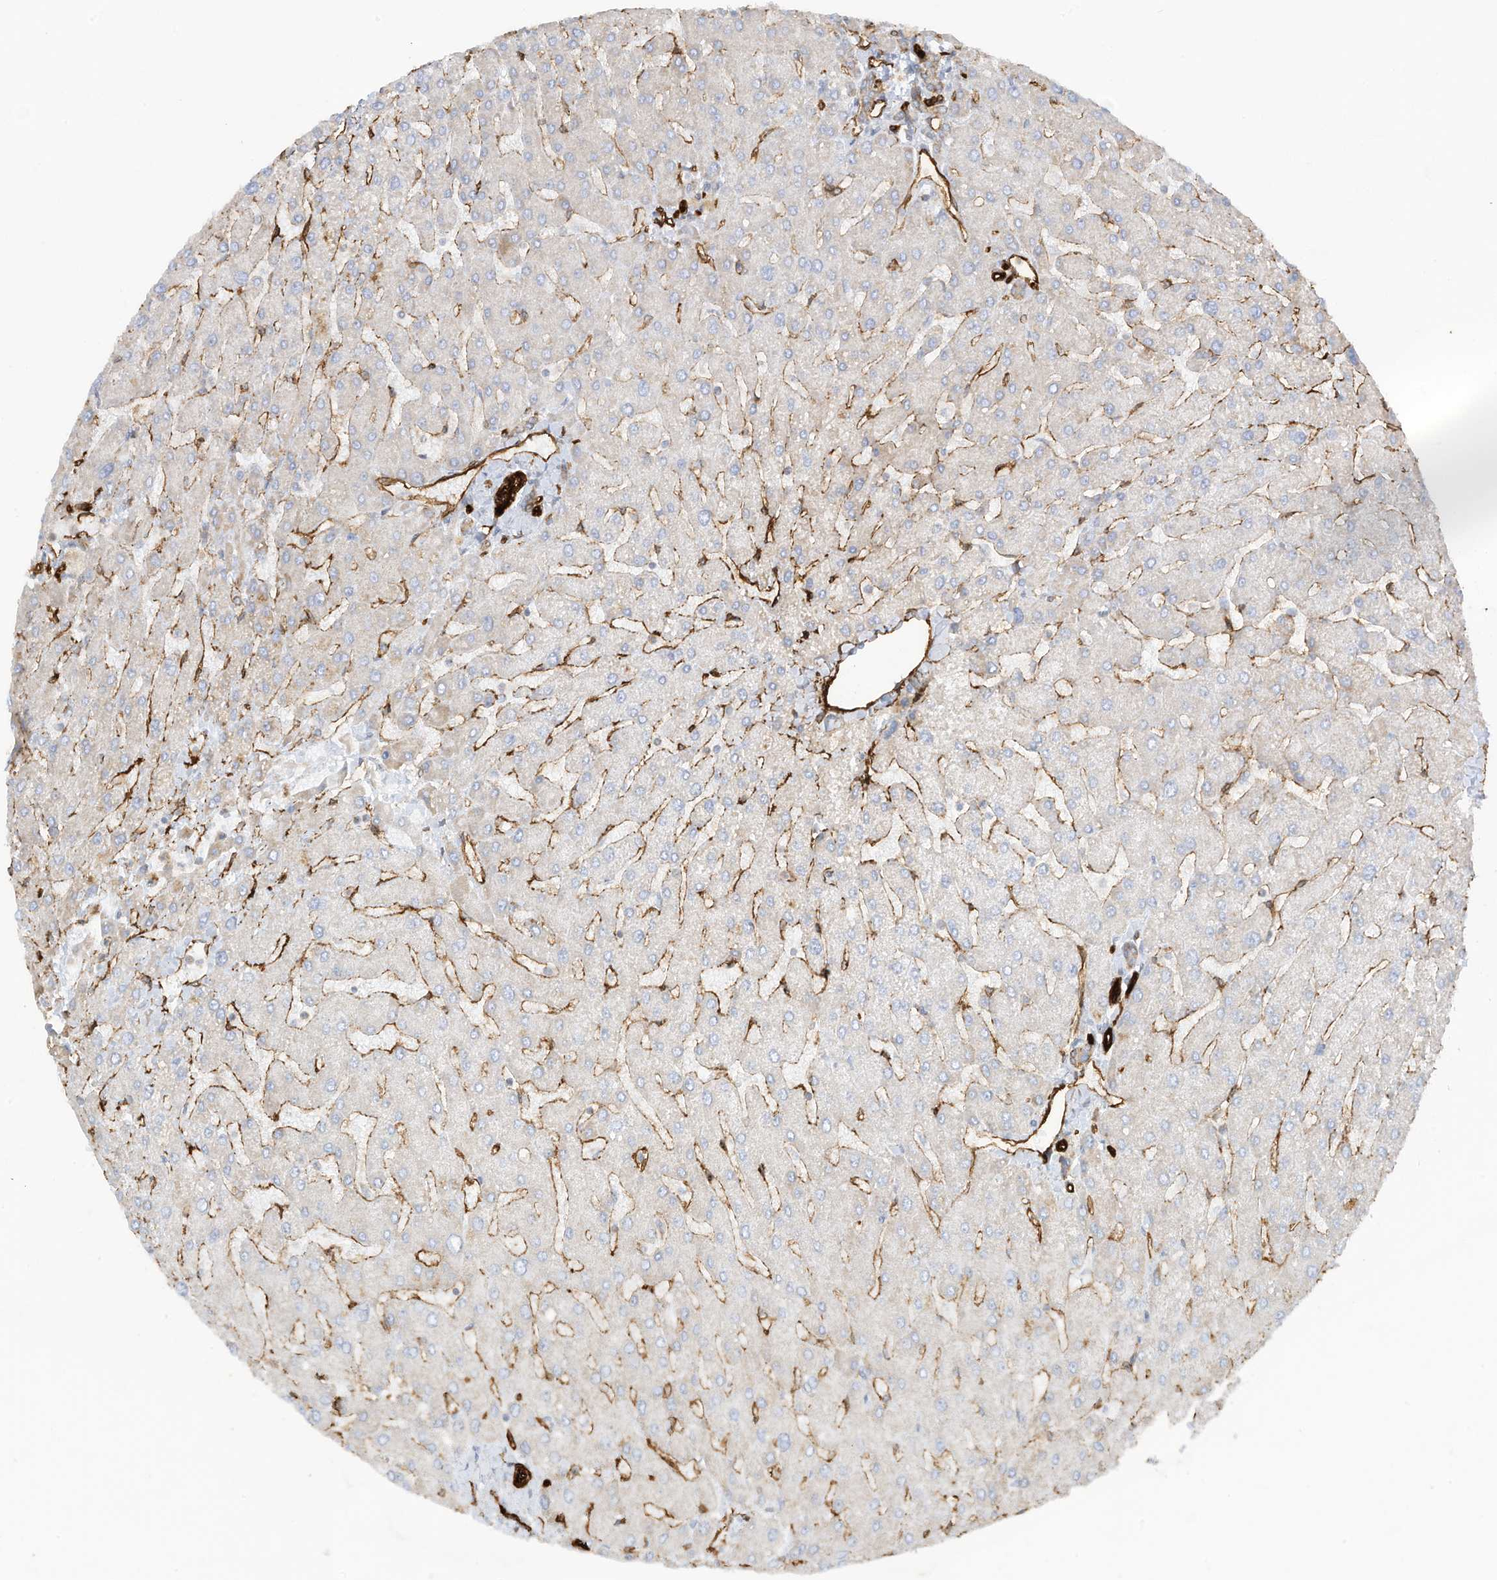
{"staining": {"intensity": "negative", "quantity": "none", "location": "none"}, "tissue": "liver", "cell_type": "Cholangiocytes", "image_type": "normal", "snomed": [{"axis": "morphology", "description": "Normal tissue, NOS"}, {"axis": "topography", "description": "Liver"}], "caption": "The immunohistochemistry (IHC) photomicrograph has no significant expression in cholangiocytes of liver.", "gene": "ABCB7", "patient": {"sex": "male", "age": 55}}